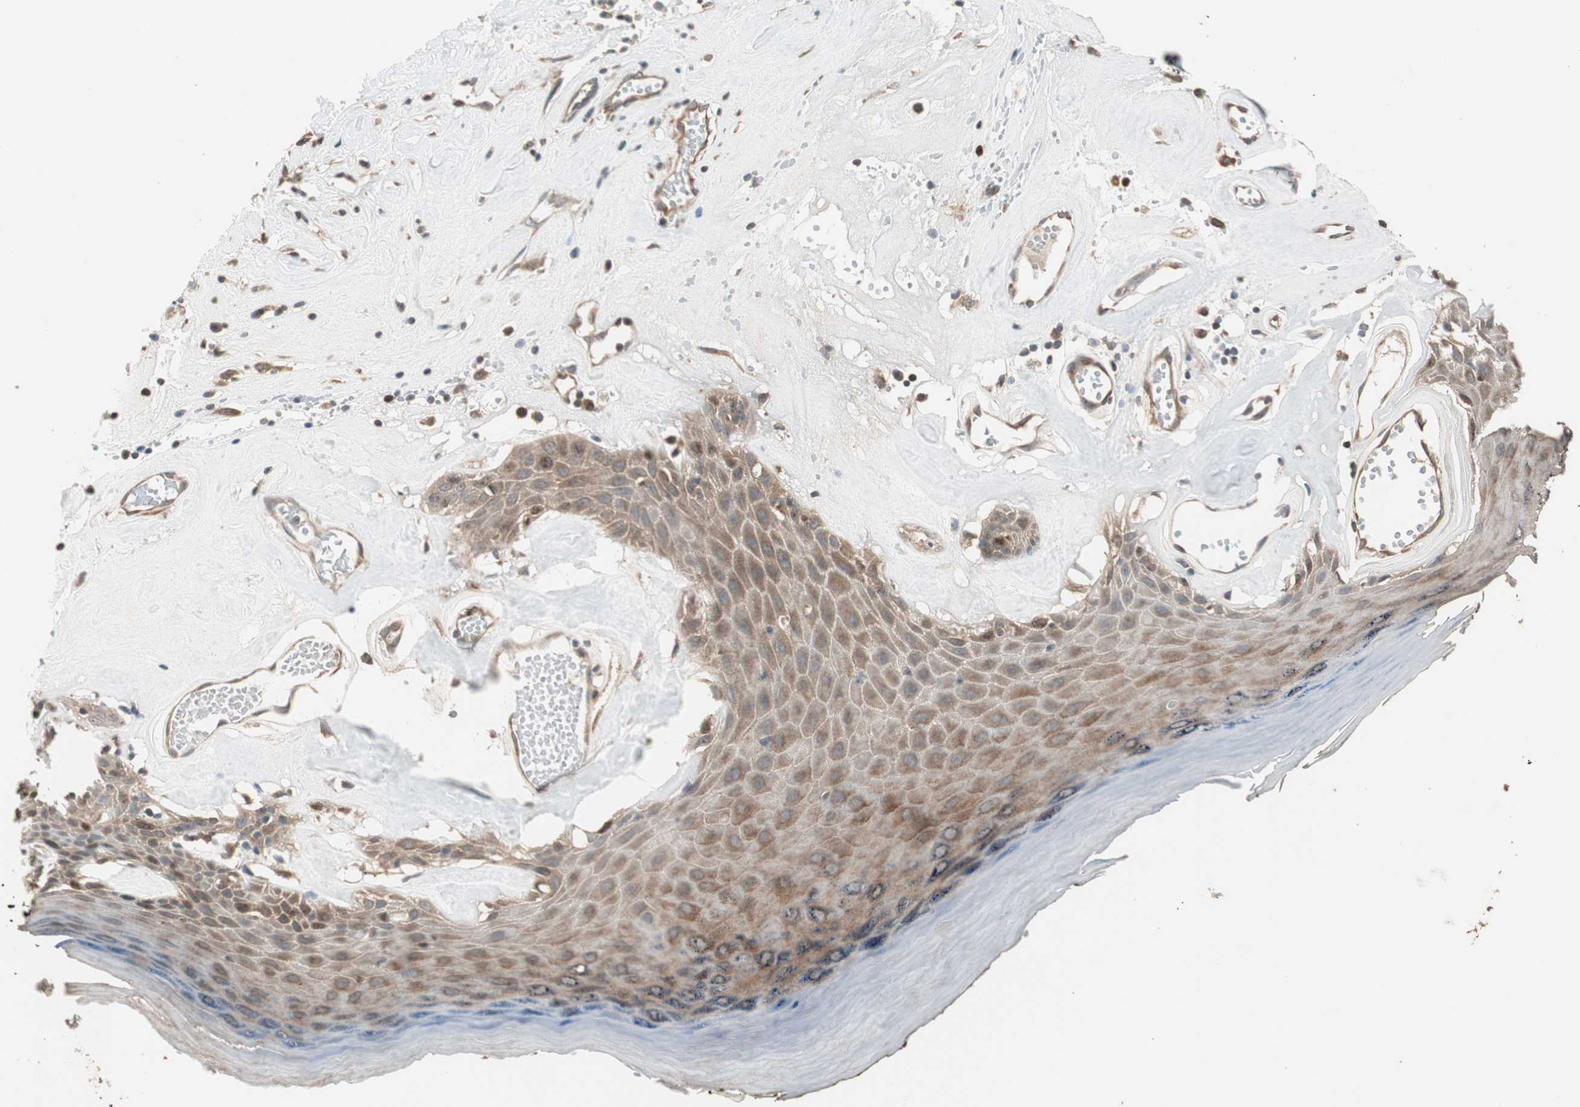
{"staining": {"intensity": "moderate", "quantity": ">75%", "location": "cytoplasmic/membranous"}, "tissue": "skin", "cell_type": "Epidermal cells", "image_type": "normal", "snomed": [{"axis": "morphology", "description": "Normal tissue, NOS"}, {"axis": "morphology", "description": "Inflammation, NOS"}, {"axis": "topography", "description": "Vulva"}], "caption": "Skin stained with immunohistochemistry shows moderate cytoplasmic/membranous positivity in about >75% of epidermal cells.", "gene": "ATP6AP2", "patient": {"sex": "female", "age": 84}}